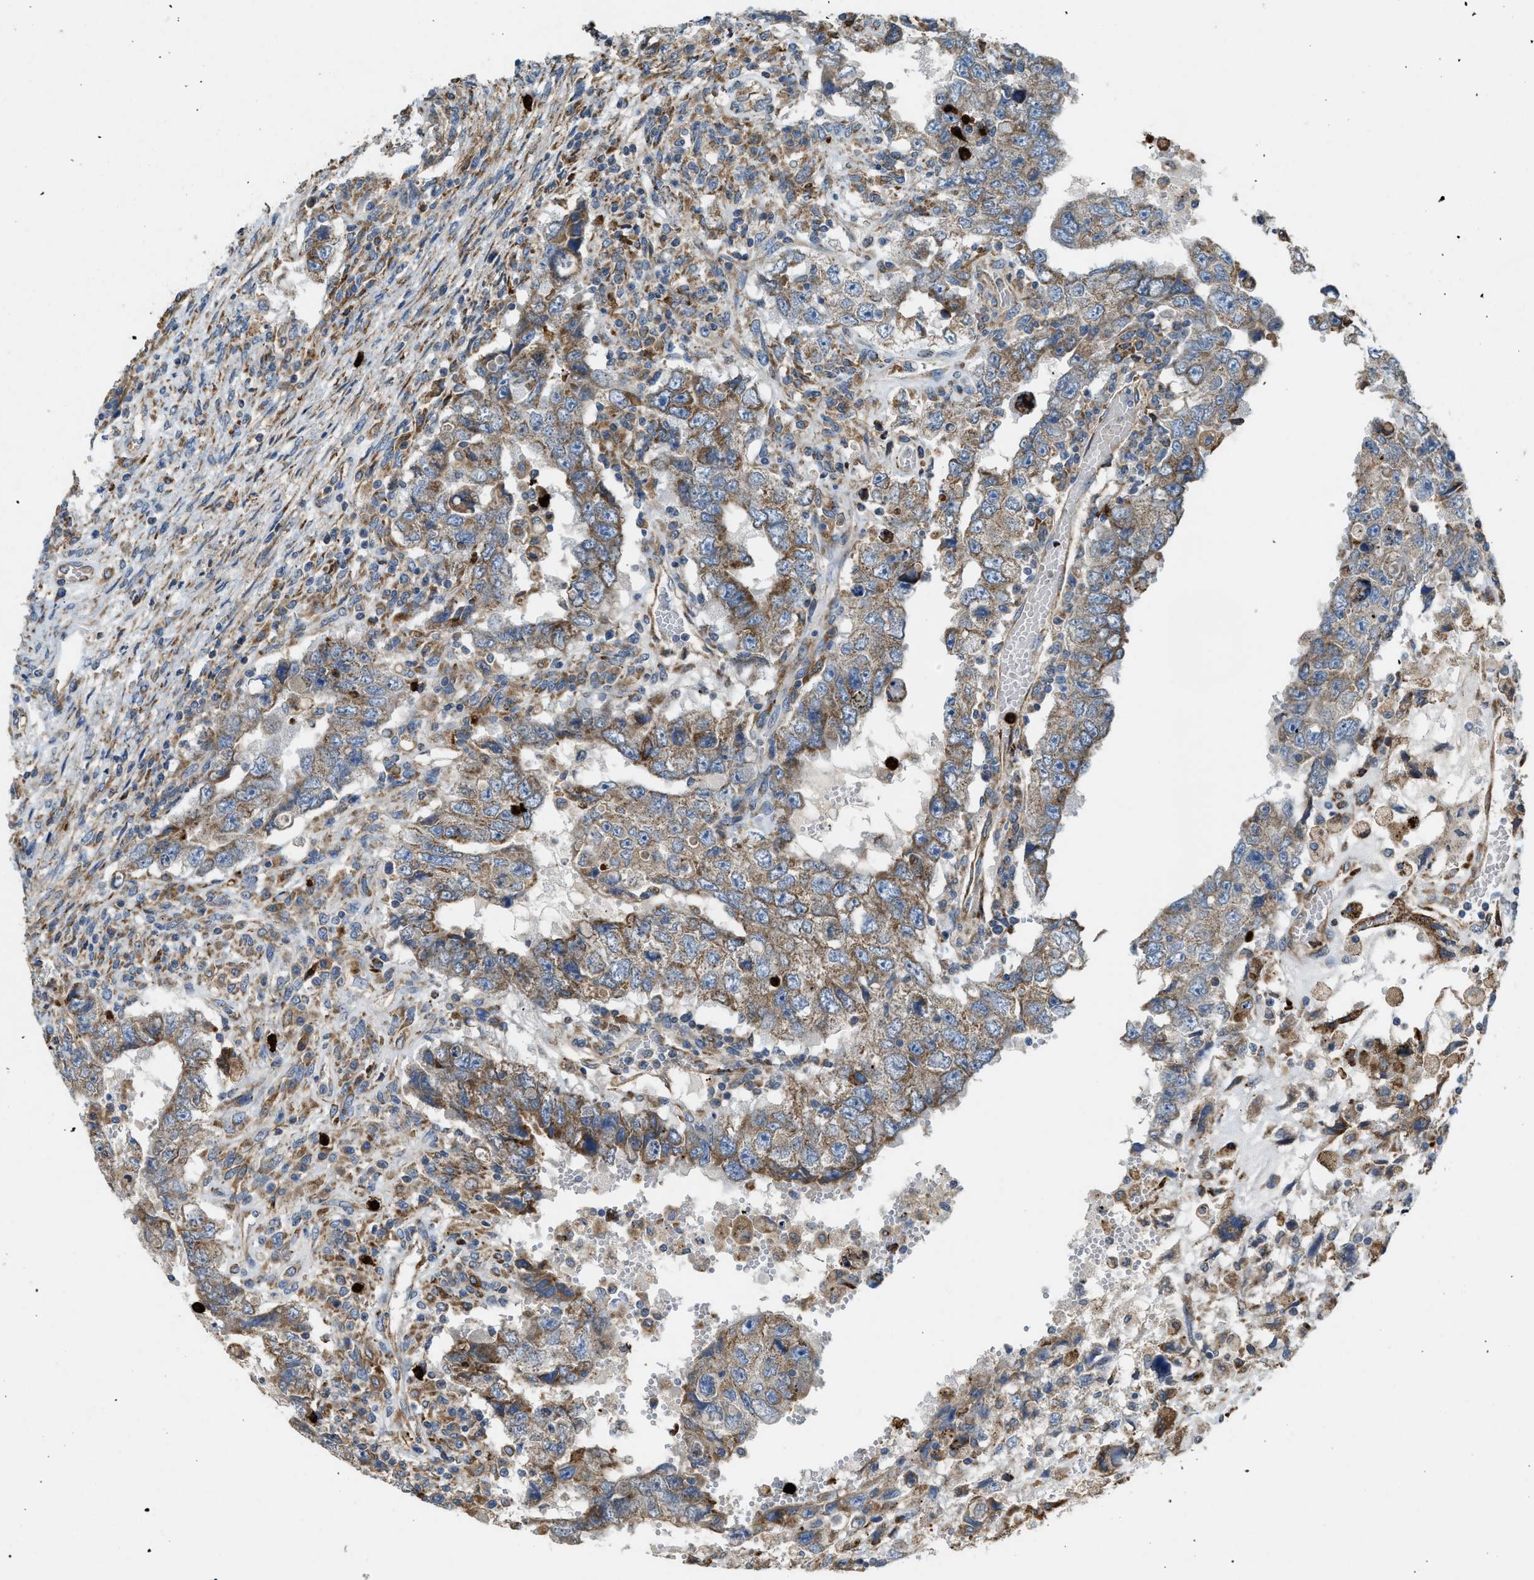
{"staining": {"intensity": "moderate", "quantity": ">75%", "location": "cytoplasmic/membranous"}, "tissue": "testis cancer", "cell_type": "Tumor cells", "image_type": "cancer", "snomed": [{"axis": "morphology", "description": "Carcinoma, Embryonal, NOS"}, {"axis": "topography", "description": "Testis"}], "caption": "Moderate cytoplasmic/membranous expression is seen in approximately >75% of tumor cells in testis cancer. (IHC, brightfield microscopy, high magnification).", "gene": "TMEM68", "patient": {"sex": "male", "age": 26}}